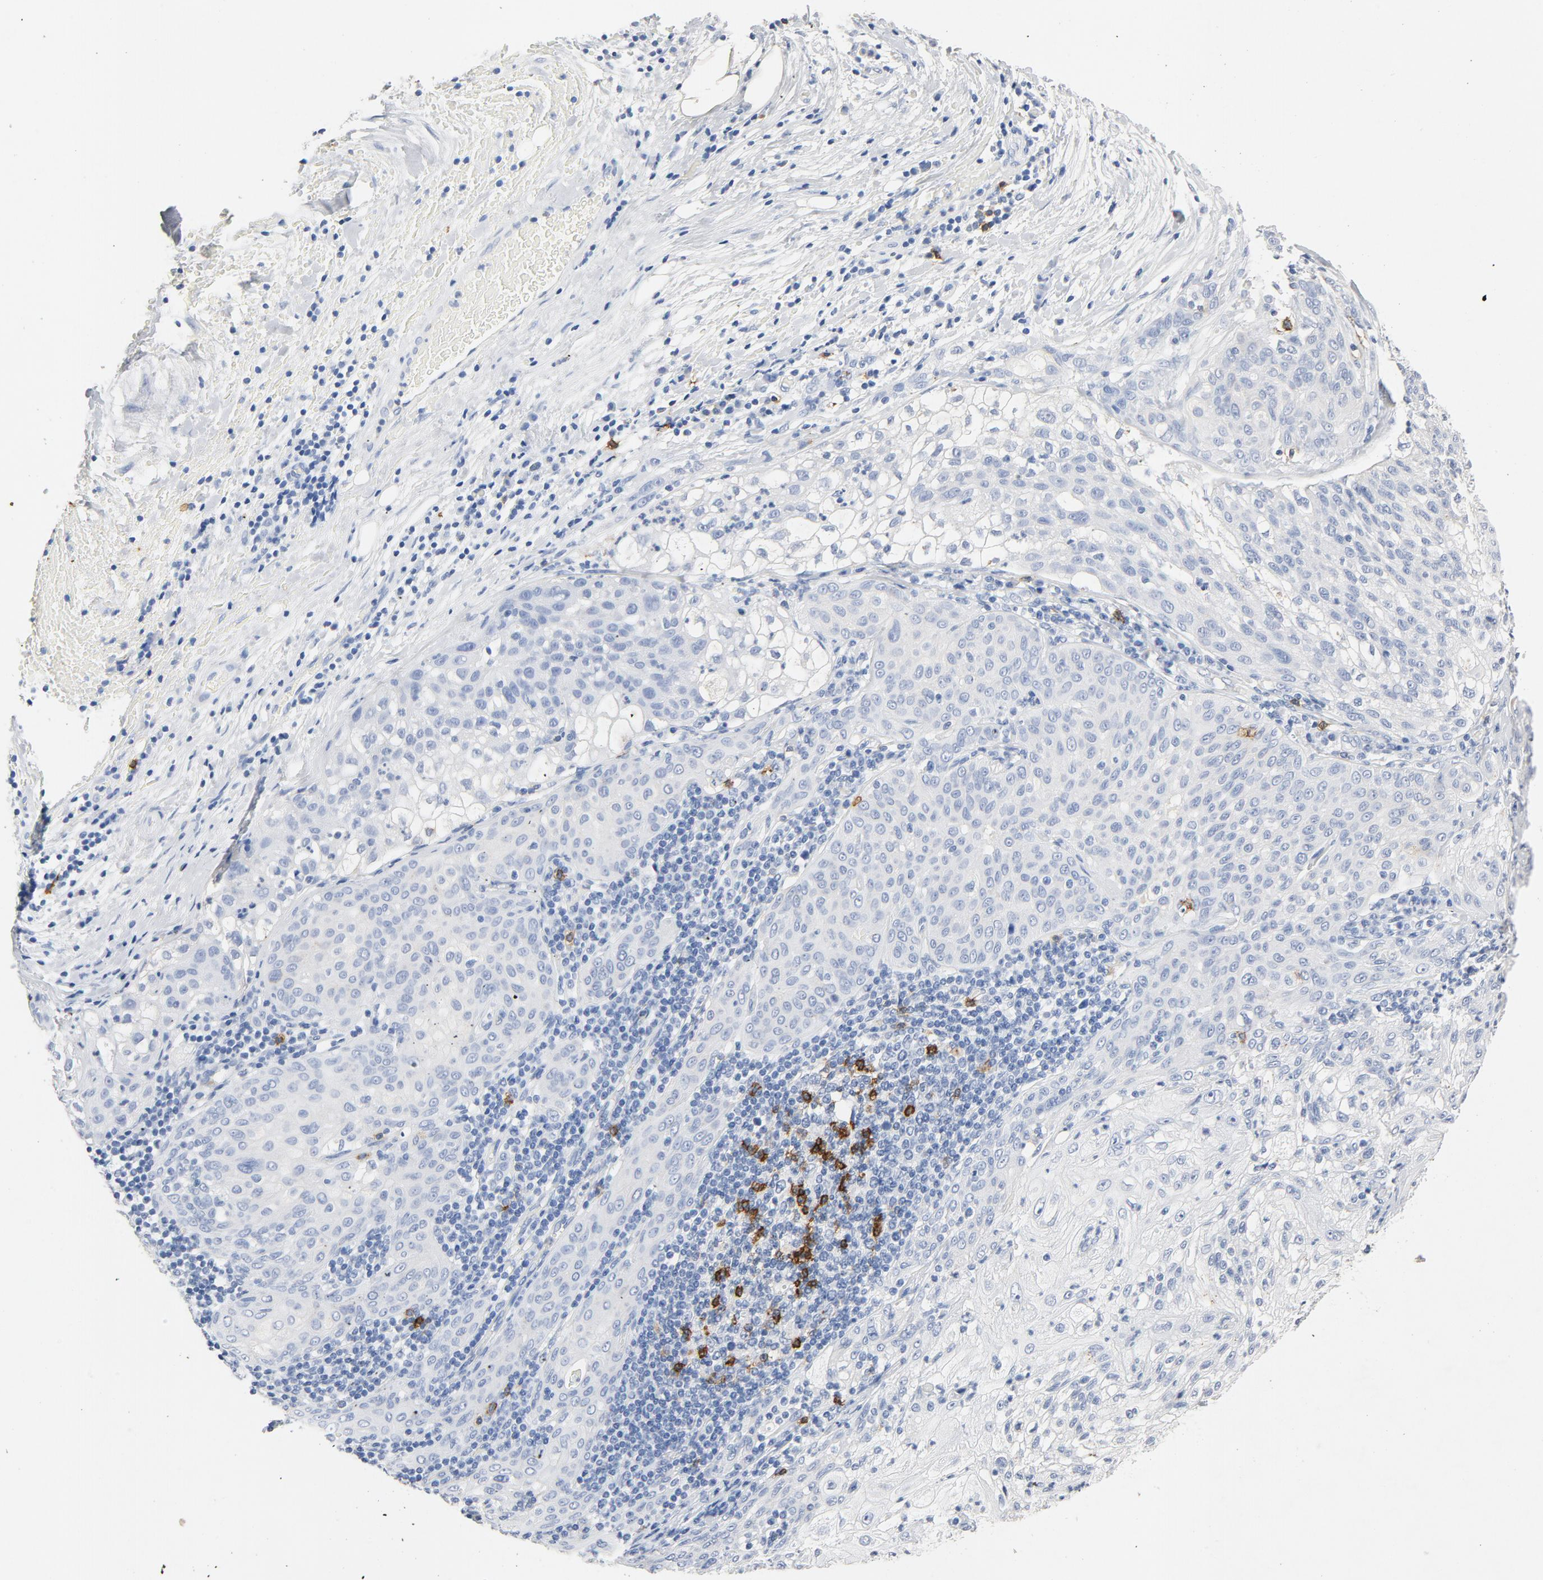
{"staining": {"intensity": "negative", "quantity": "none", "location": "none"}, "tissue": "lung cancer", "cell_type": "Tumor cells", "image_type": "cancer", "snomed": [{"axis": "morphology", "description": "Inflammation, NOS"}, {"axis": "morphology", "description": "Squamous cell carcinoma, NOS"}, {"axis": "topography", "description": "Lymph node"}, {"axis": "topography", "description": "Soft tissue"}, {"axis": "topography", "description": "Lung"}], "caption": "A photomicrograph of squamous cell carcinoma (lung) stained for a protein reveals no brown staining in tumor cells. The staining was performed using DAB to visualize the protein expression in brown, while the nuclei were stained in blue with hematoxylin (Magnification: 20x).", "gene": "PTPRB", "patient": {"sex": "male", "age": 66}}